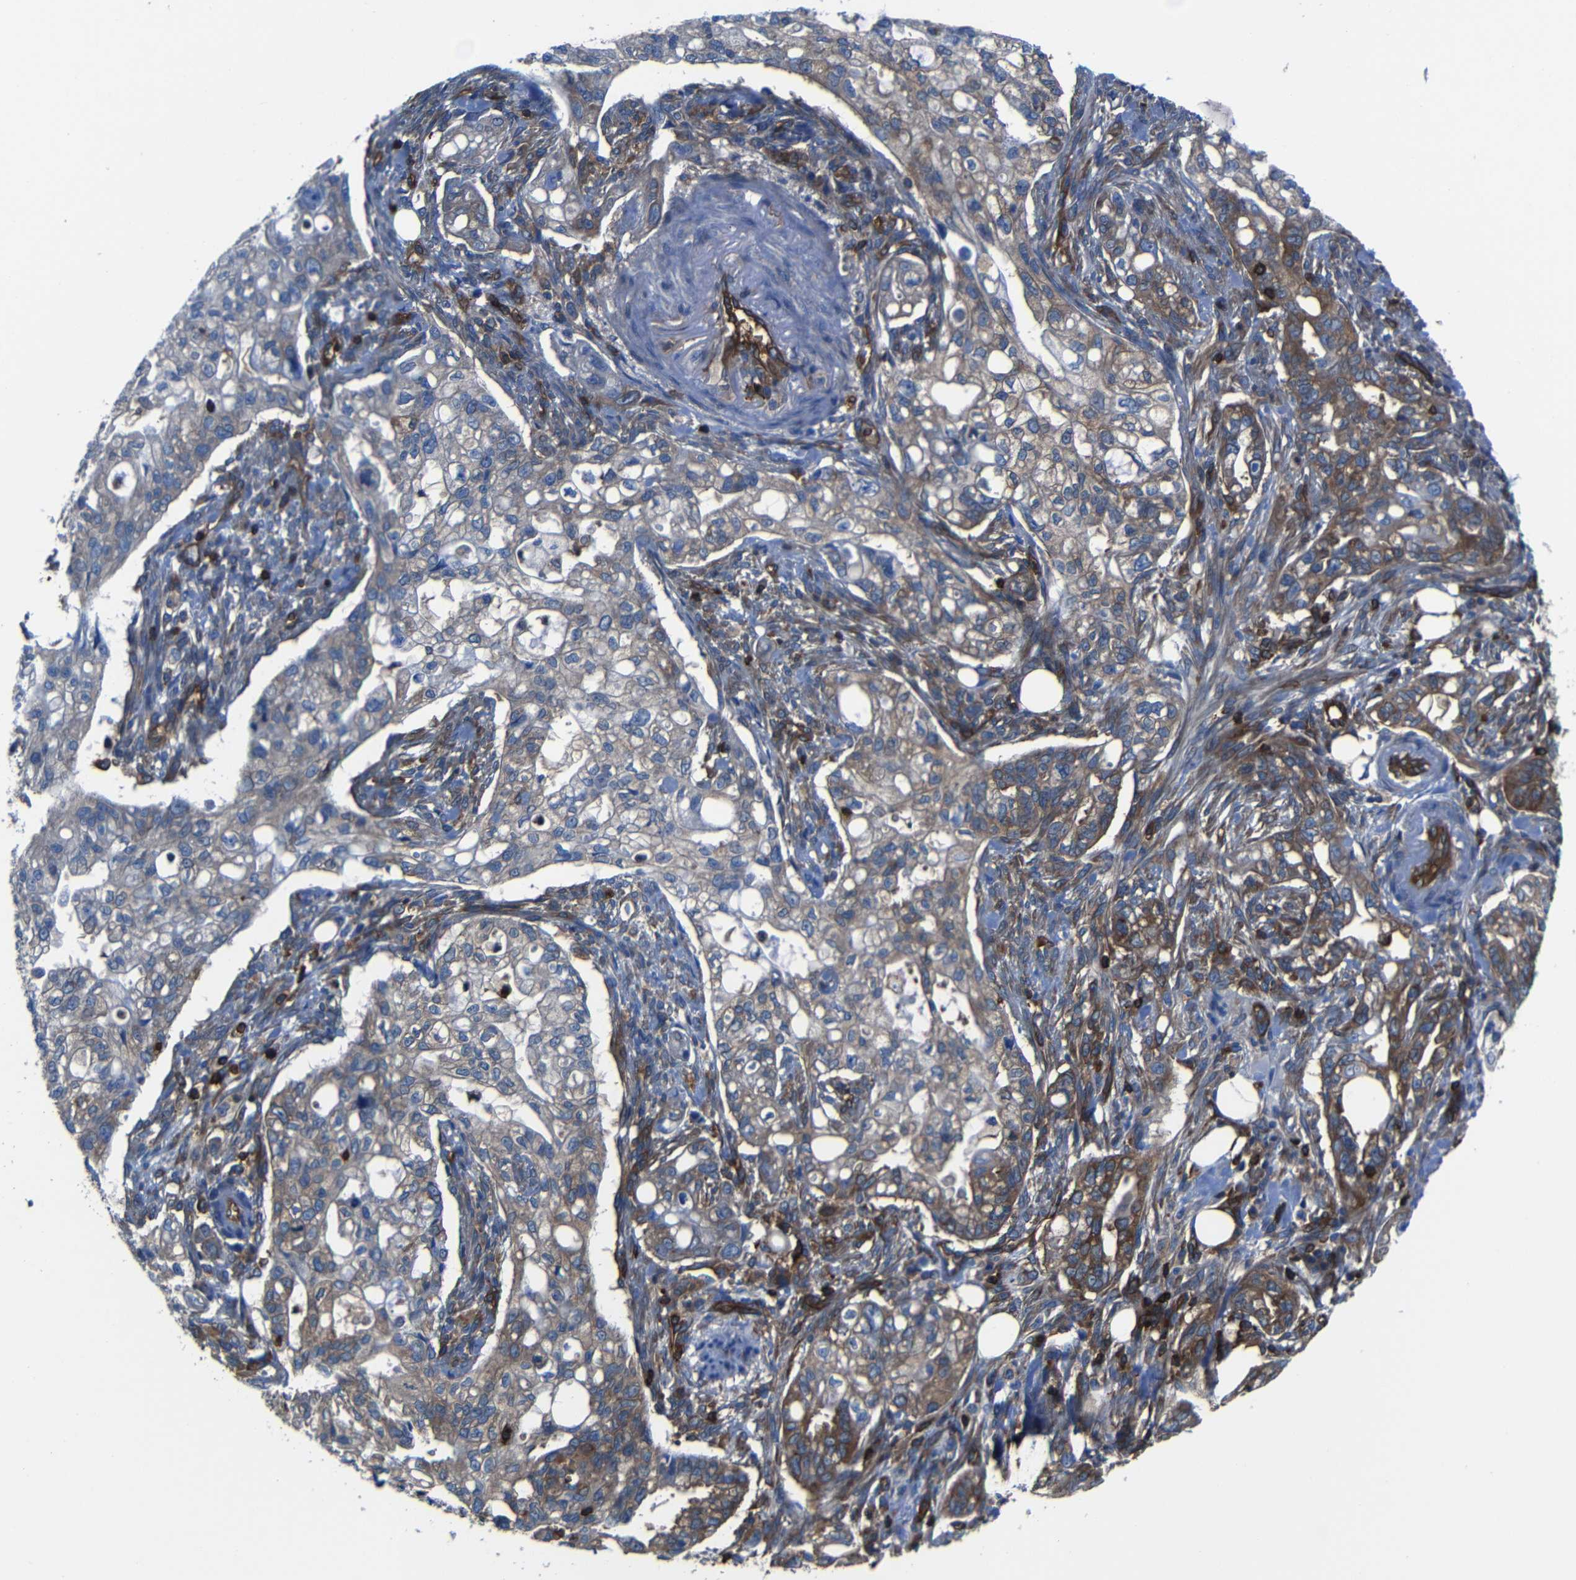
{"staining": {"intensity": "moderate", "quantity": "25%-75%", "location": "cytoplasmic/membranous"}, "tissue": "pancreatic cancer", "cell_type": "Tumor cells", "image_type": "cancer", "snomed": [{"axis": "morphology", "description": "Normal tissue, NOS"}, {"axis": "topography", "description": "Pancreas"}], "caption": "Immunohistochemistry (IHC) micrograph of neoplastic tissue: human pancreatic cancer stained using immunohistochemistry (IHC) demonstrates medium levels of moderate protein expression localized specifically in the cytoplasmic/membranous of tumor cells, appearing as a cytoplasmic/membranous brown color.", "gene": "ARHGEF1", "patient": {"sex": "male", "age": 42}}